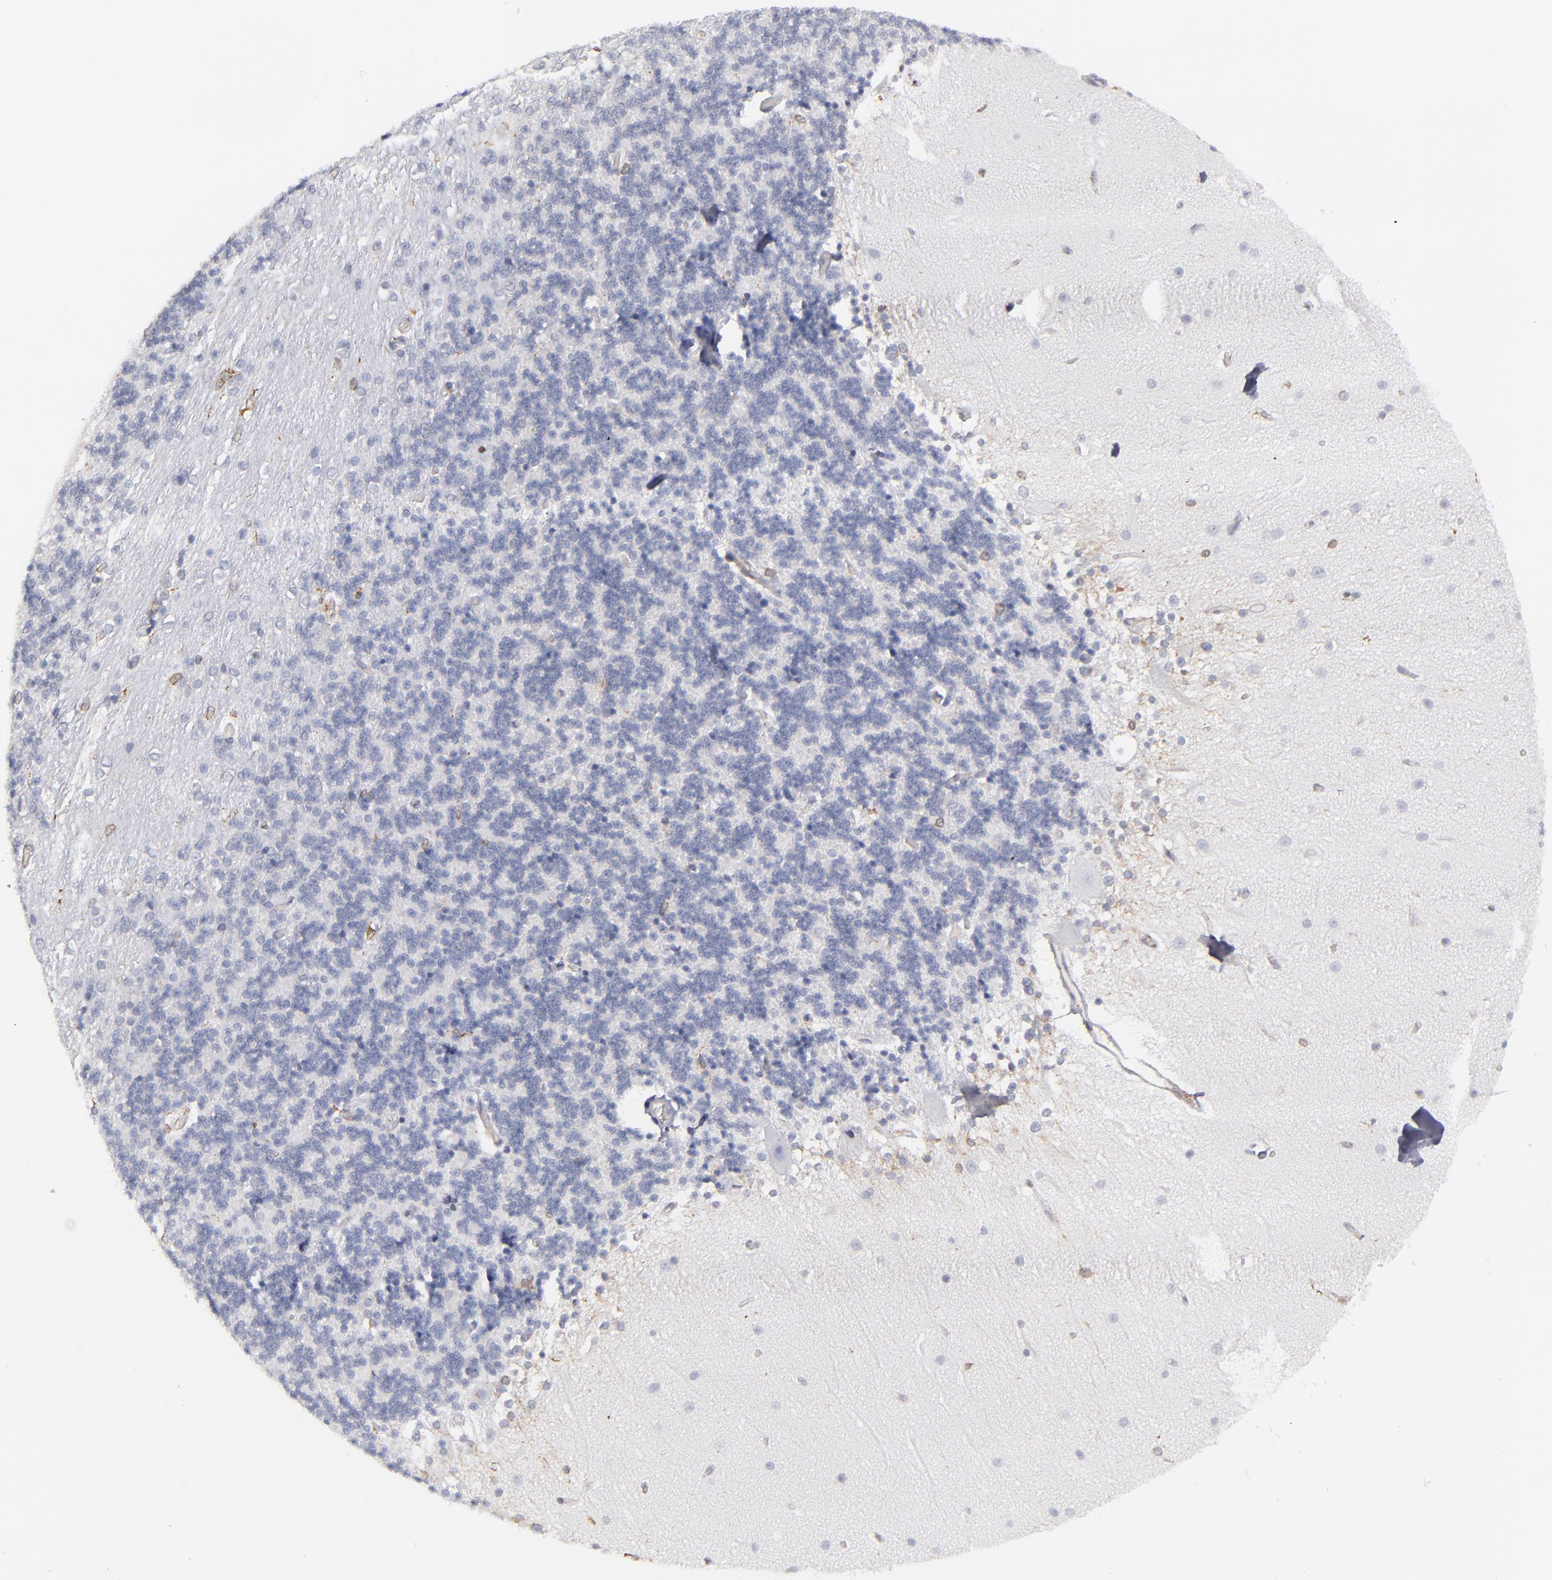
{"staining": {"intensity": "negative", "quantity": "none", "location": "none"}, "tissue": "cerebellum", "cell_type": "Cells in granular layer", "image_type": "normal", "snomed": [{"axis": "morphology", "description": "Normal tissue, NOS"}, {"axis": "topography", "description": "Cerebellum"}], "caption": "A histopathology image of human cerebellum is negative for staining in cells in granular layer. Brightfield microscopy of IHC stained with DAB (3,3'-diaminobenzidine) (brown) and hematoxylin (blue), captured at high magnification.", "gene": "TMX1", "patient": {"sex": "female", "age": 54}}